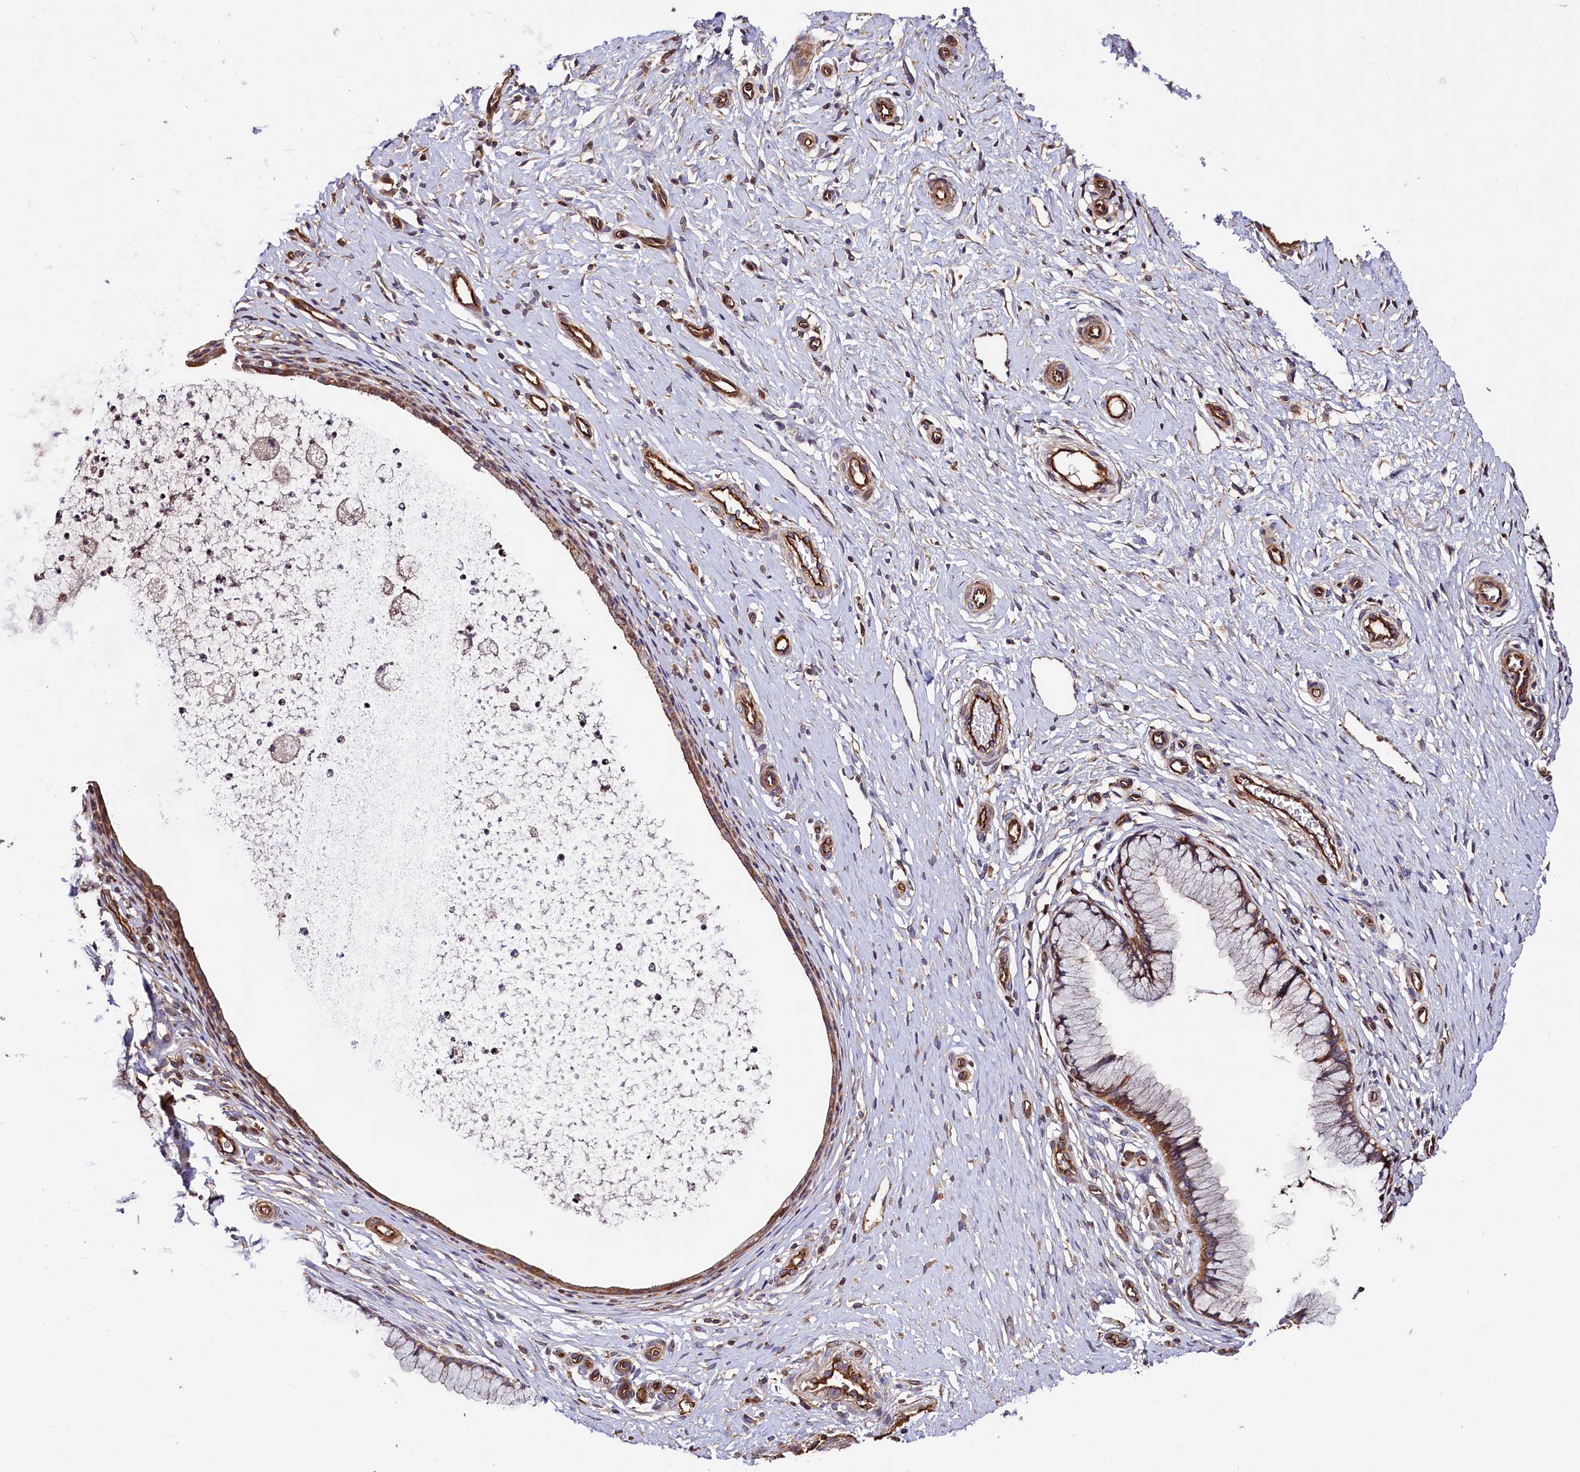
{"staining": {"intensity": "moderate", "quantity": ">75%", "location": "cytoplasmic/membranous"}, "tissue": "cervix", "cell_type": "Glandular cells", "image_type": "normal", "snomed": [{"axis": "morphology", "description": "Normal tissue, NOS"}, {"axis": "topography", "description": "Cervix"}], "caption": "Immunohistochemical staining of unremarkable cervix exhibits moderate cytoplasmic/membranous protein positivity in about >75% of glandular cells.", "gene": "KLHDC4", "patient": {"sex": "female", "age": 36}}